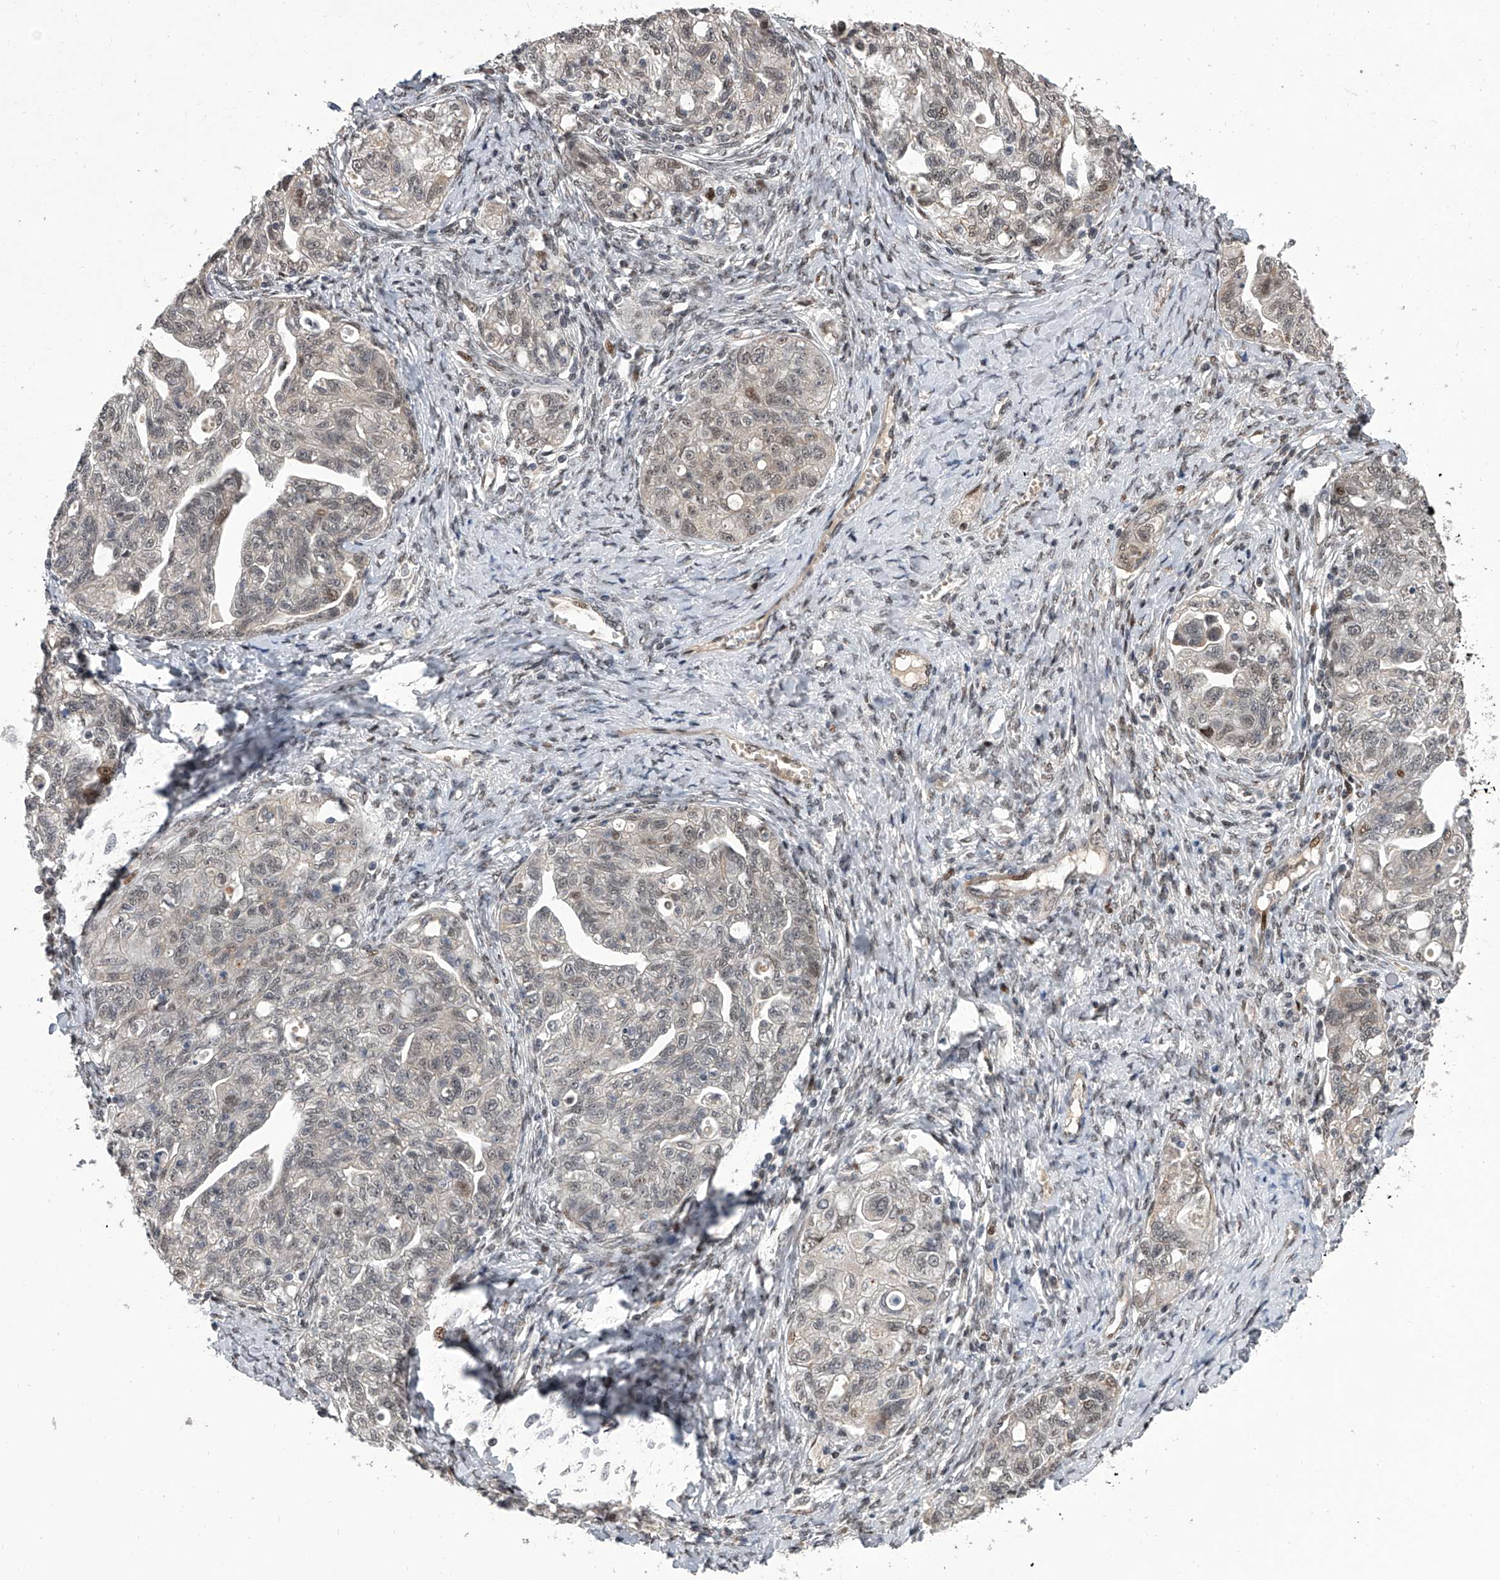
{"staining": {"intensity": "negative", "quantity": "none", "location": "none"}, "tissue": "ovarian cancer", "cell_type": "Tumor cells", "image_type": "cancer", "snomed": [{"axis": "morphology", "description": "Carcinoma, NOS"}, {"axis": "morphology", "description": "Cystadenocarcinoma, serous, NOS"}, {"axis": "topography", "description": "Ovary"}], "caption": "Serous cystadenocarcinoma (ovarian) was stained to show a protein in brown. There is no significant expression in tumor cells.", "gene": "ZNF426", "patient": {"sex": "female", "age": 69}}